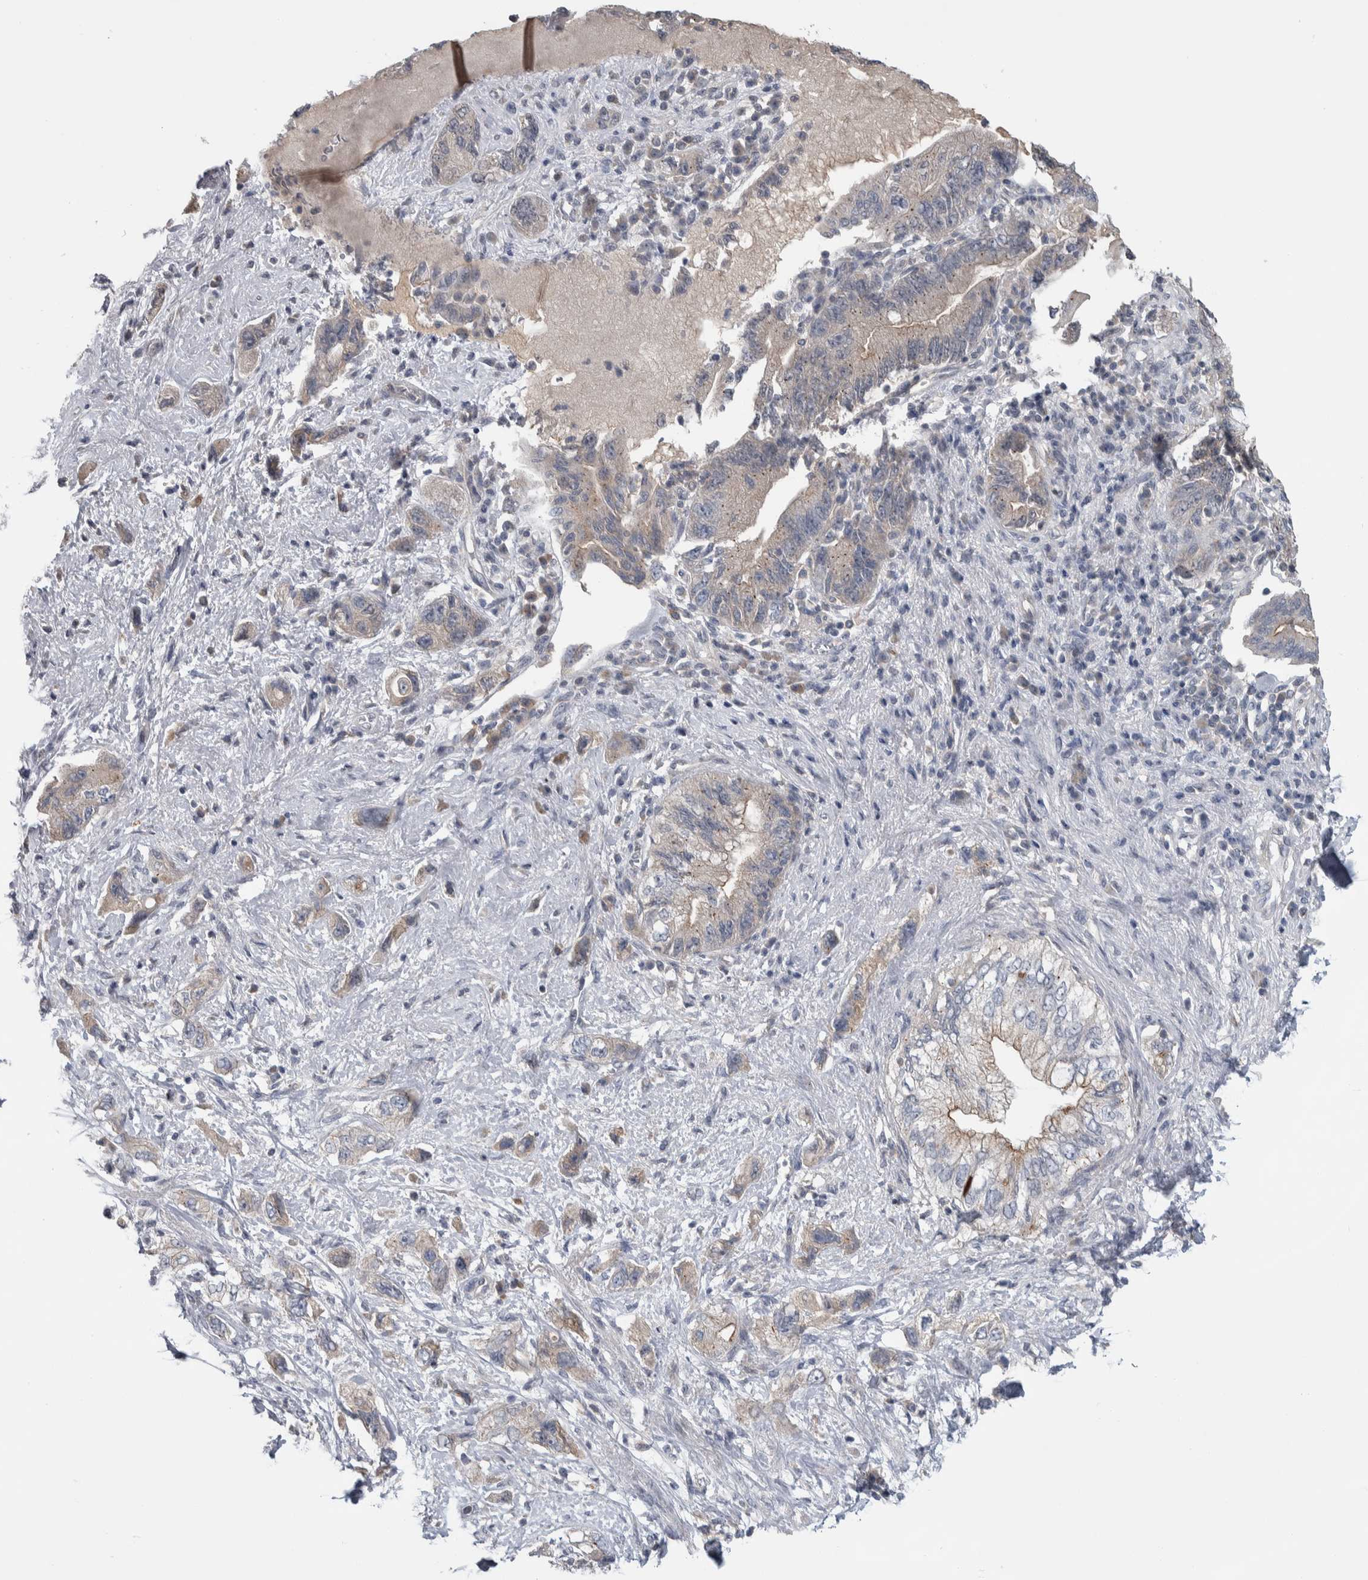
{"staining": {"intensity": "weak", "quantity": "25%-75%", "location": "cytoplasmic/membranous"}, "tissue": "pancreatic cancer", "cell_type": "Tumor cells", "image_type": "cancer", "snomed": [{"axis": "morphology", "description": "Adenocarcinoma, NOS"}, {"axis": "topography", "description": "Pancreas"}], "caption": "IHC micrograph of pancreatic cancer (adenocarcinoma) stained for a protein (brown), which shows low levels of weak cytoplasmic/membranous positivity in approximately 25%-75% of tumor cells.", "gene": "FAM83G", "patient": {"sex": "female", "age": 73}}